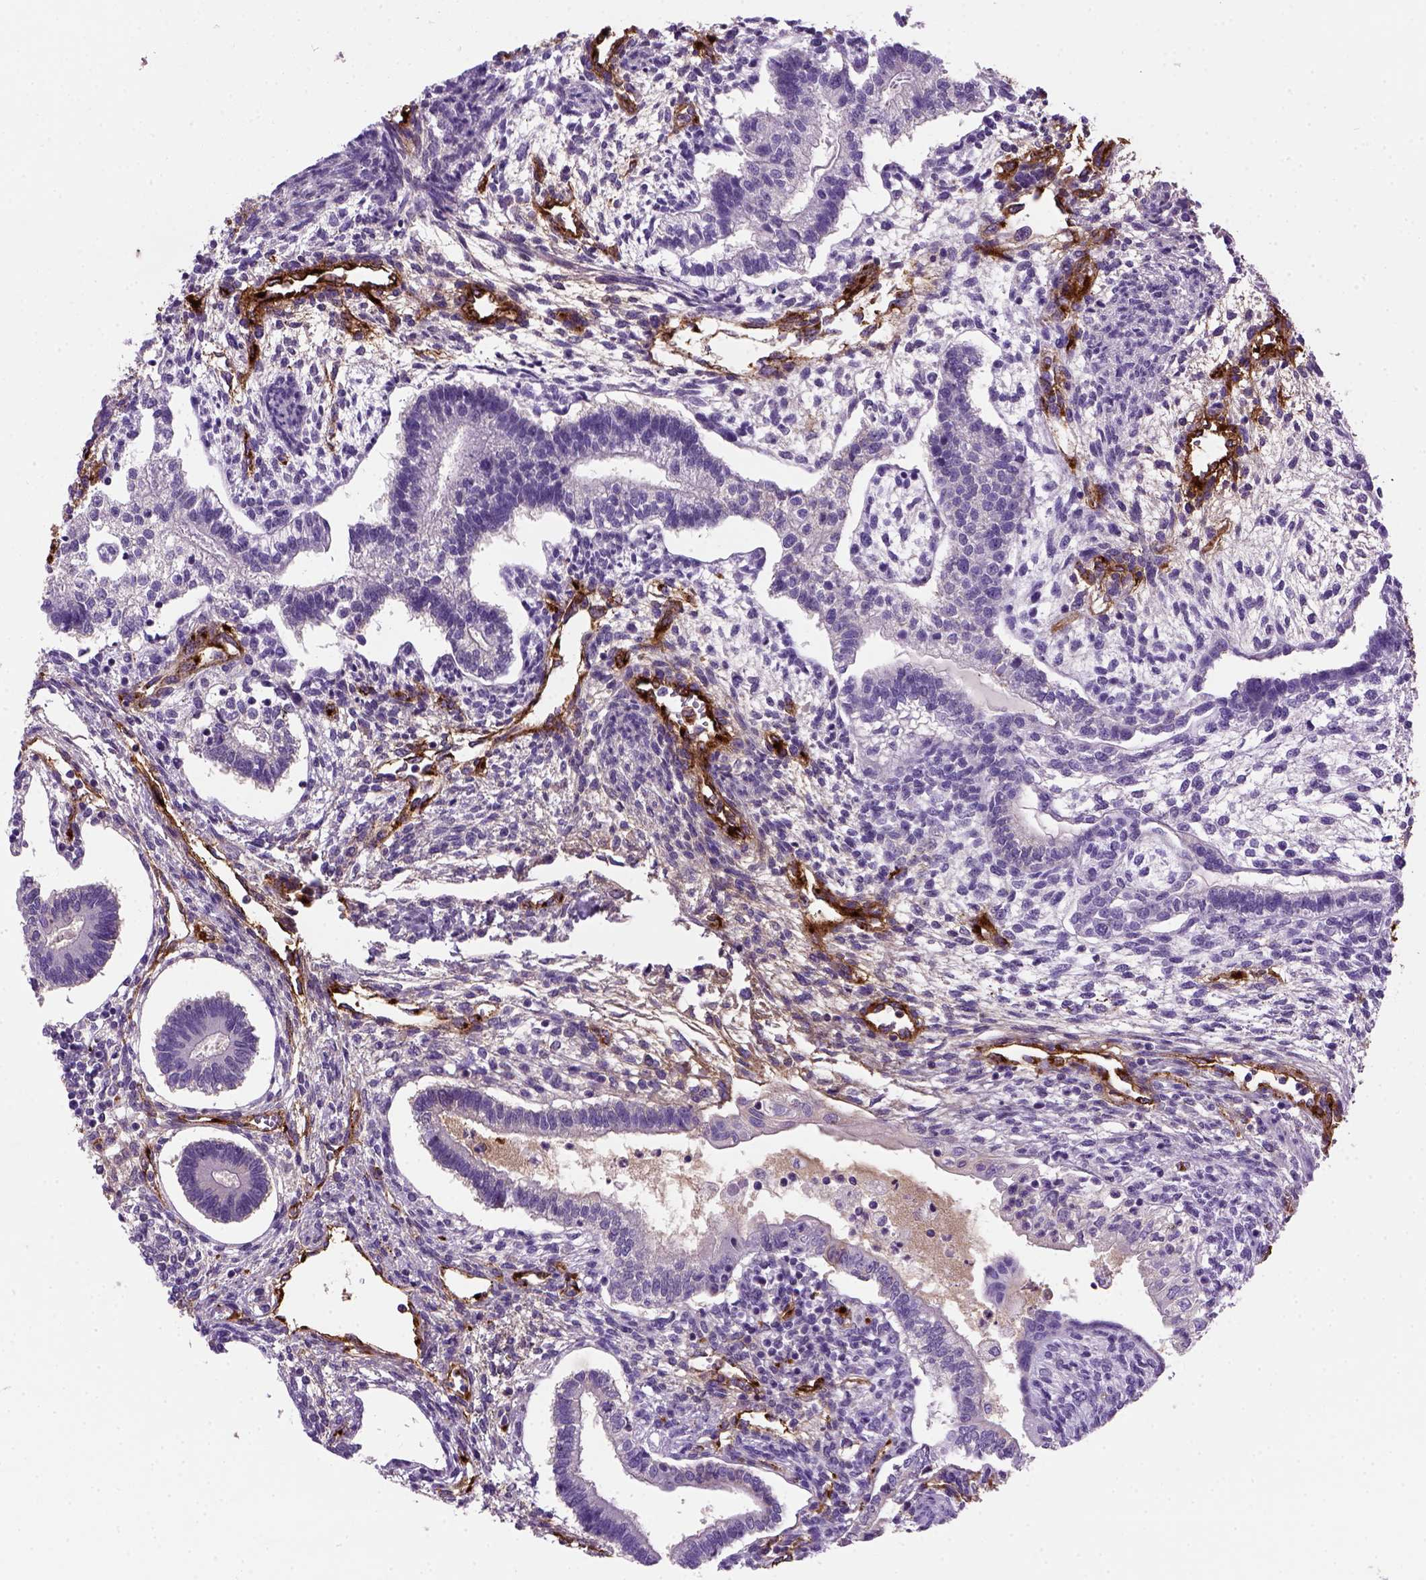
{"staining": {"intensity": "negative", "quantity": "none", "location": "none"}, "tissue": "testis cancer", "cell_type": "Tumor cells", "image_type": "cancer", "snomed": [{"axis": "morphology", "description": "Carcinoma, Embryonal, NOS"}, {"axis": "topography", "description": "Testis"}], "caption": "The photomicrograph shows no staining of tumor cells in testis cancer.", "gene": "VWF", "patient": {"sex": "male", "age": 37}}